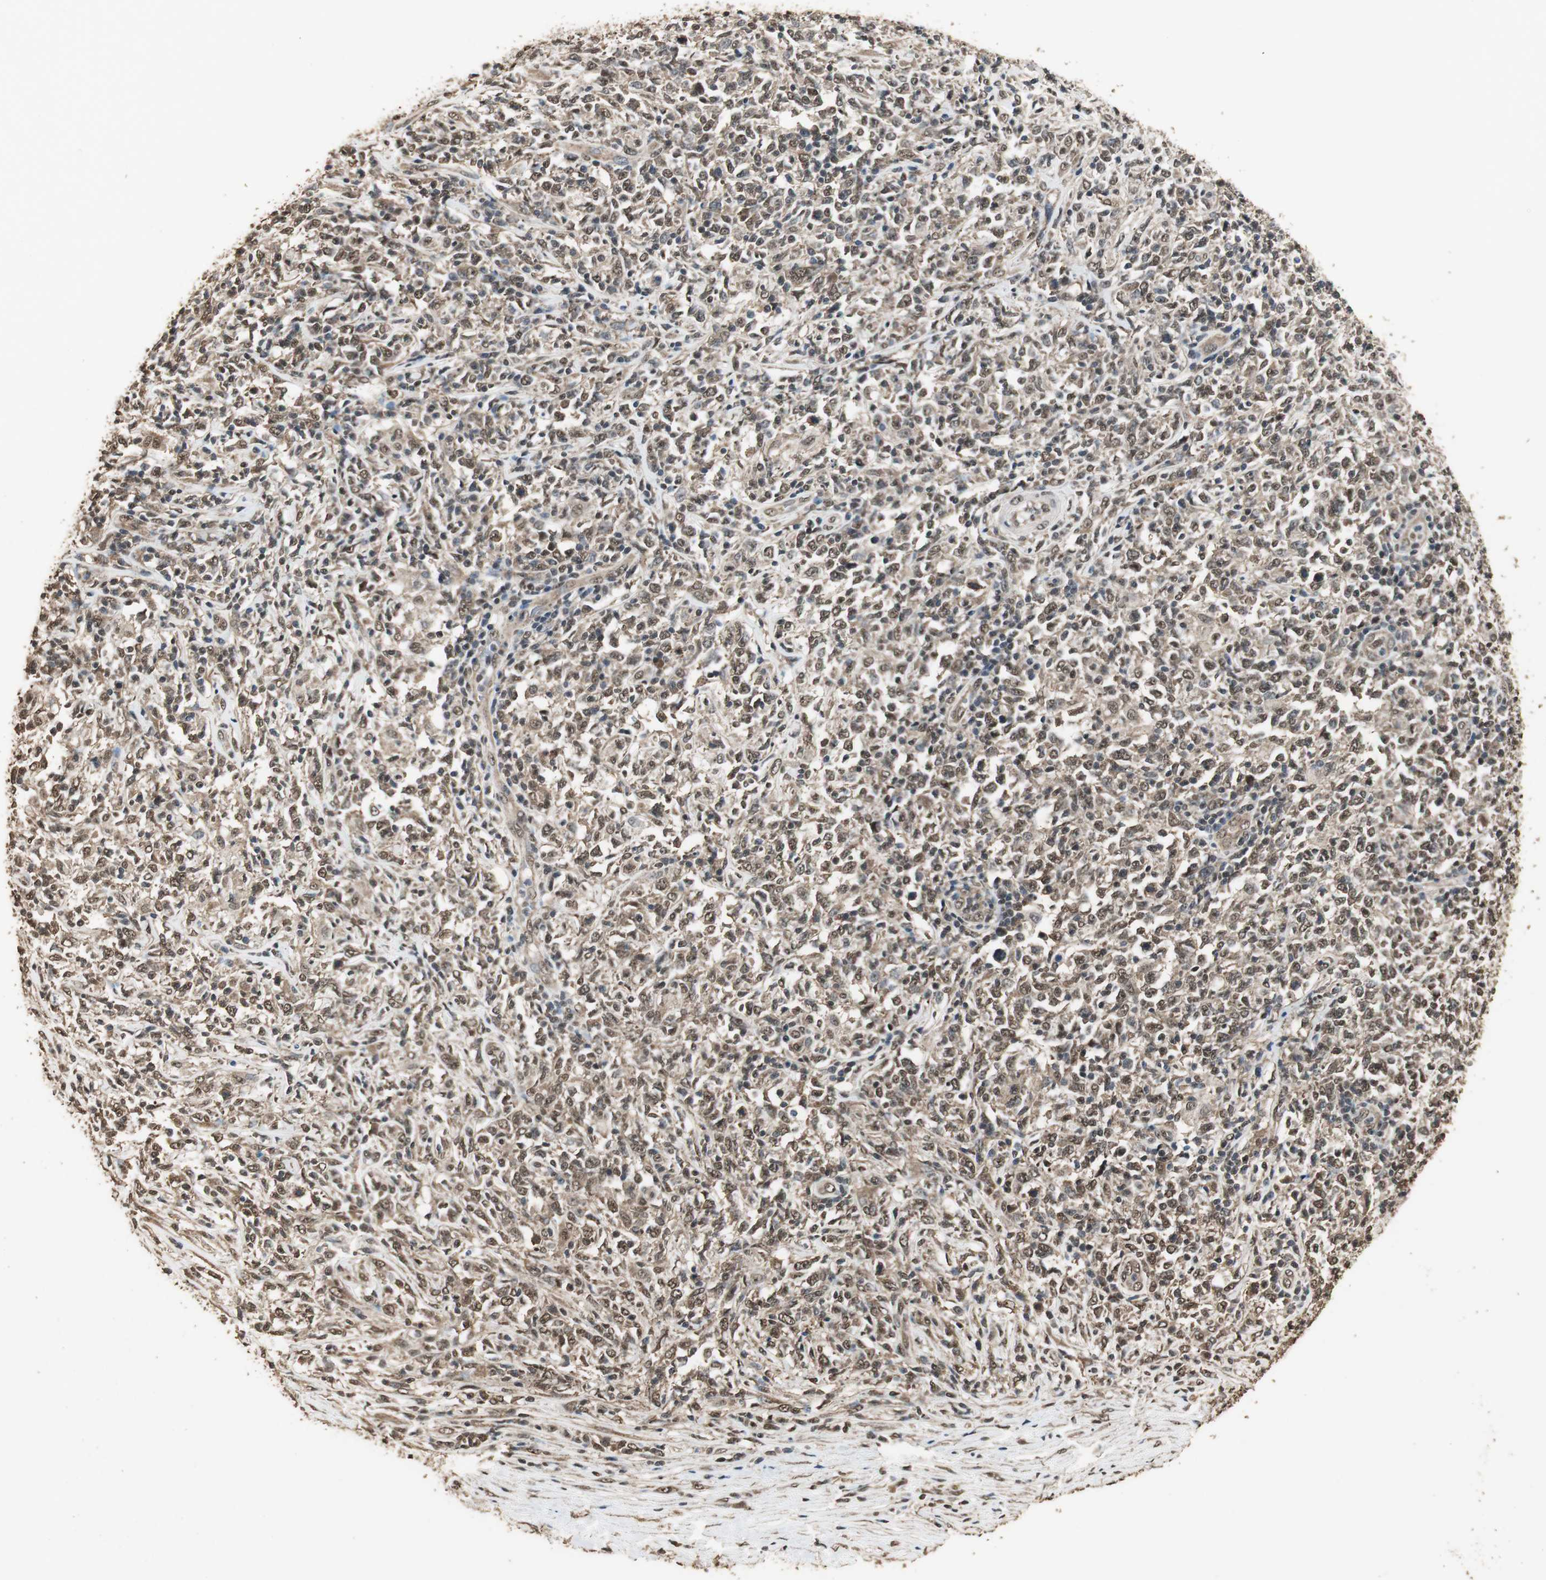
{"staining": {"intensity": "moderate", "quantity": ">75%", "location": "cytoplasmic/membranous,nuclear"}, "tissue": "lymphoma", "cell_type": "Tumor cells", "image_type": "cancer", "snomed": [{"axis": "morphology", "description": "Malignant lymphoma, non-Hodgkin's type, High grade"}, {"axis": "topography", "description": "Lymph node"}], "caption": "Immunohistochemical staining of malignant lymphoma, non-Hodgkin's type (high-grade) shows medium levels of moderate cytoplasmic/membranous and nuclear protein positivity in about >75% of tumor cells.", "gene": "PPP1R13B", "patient": {"sex": "female", "age": 84}}